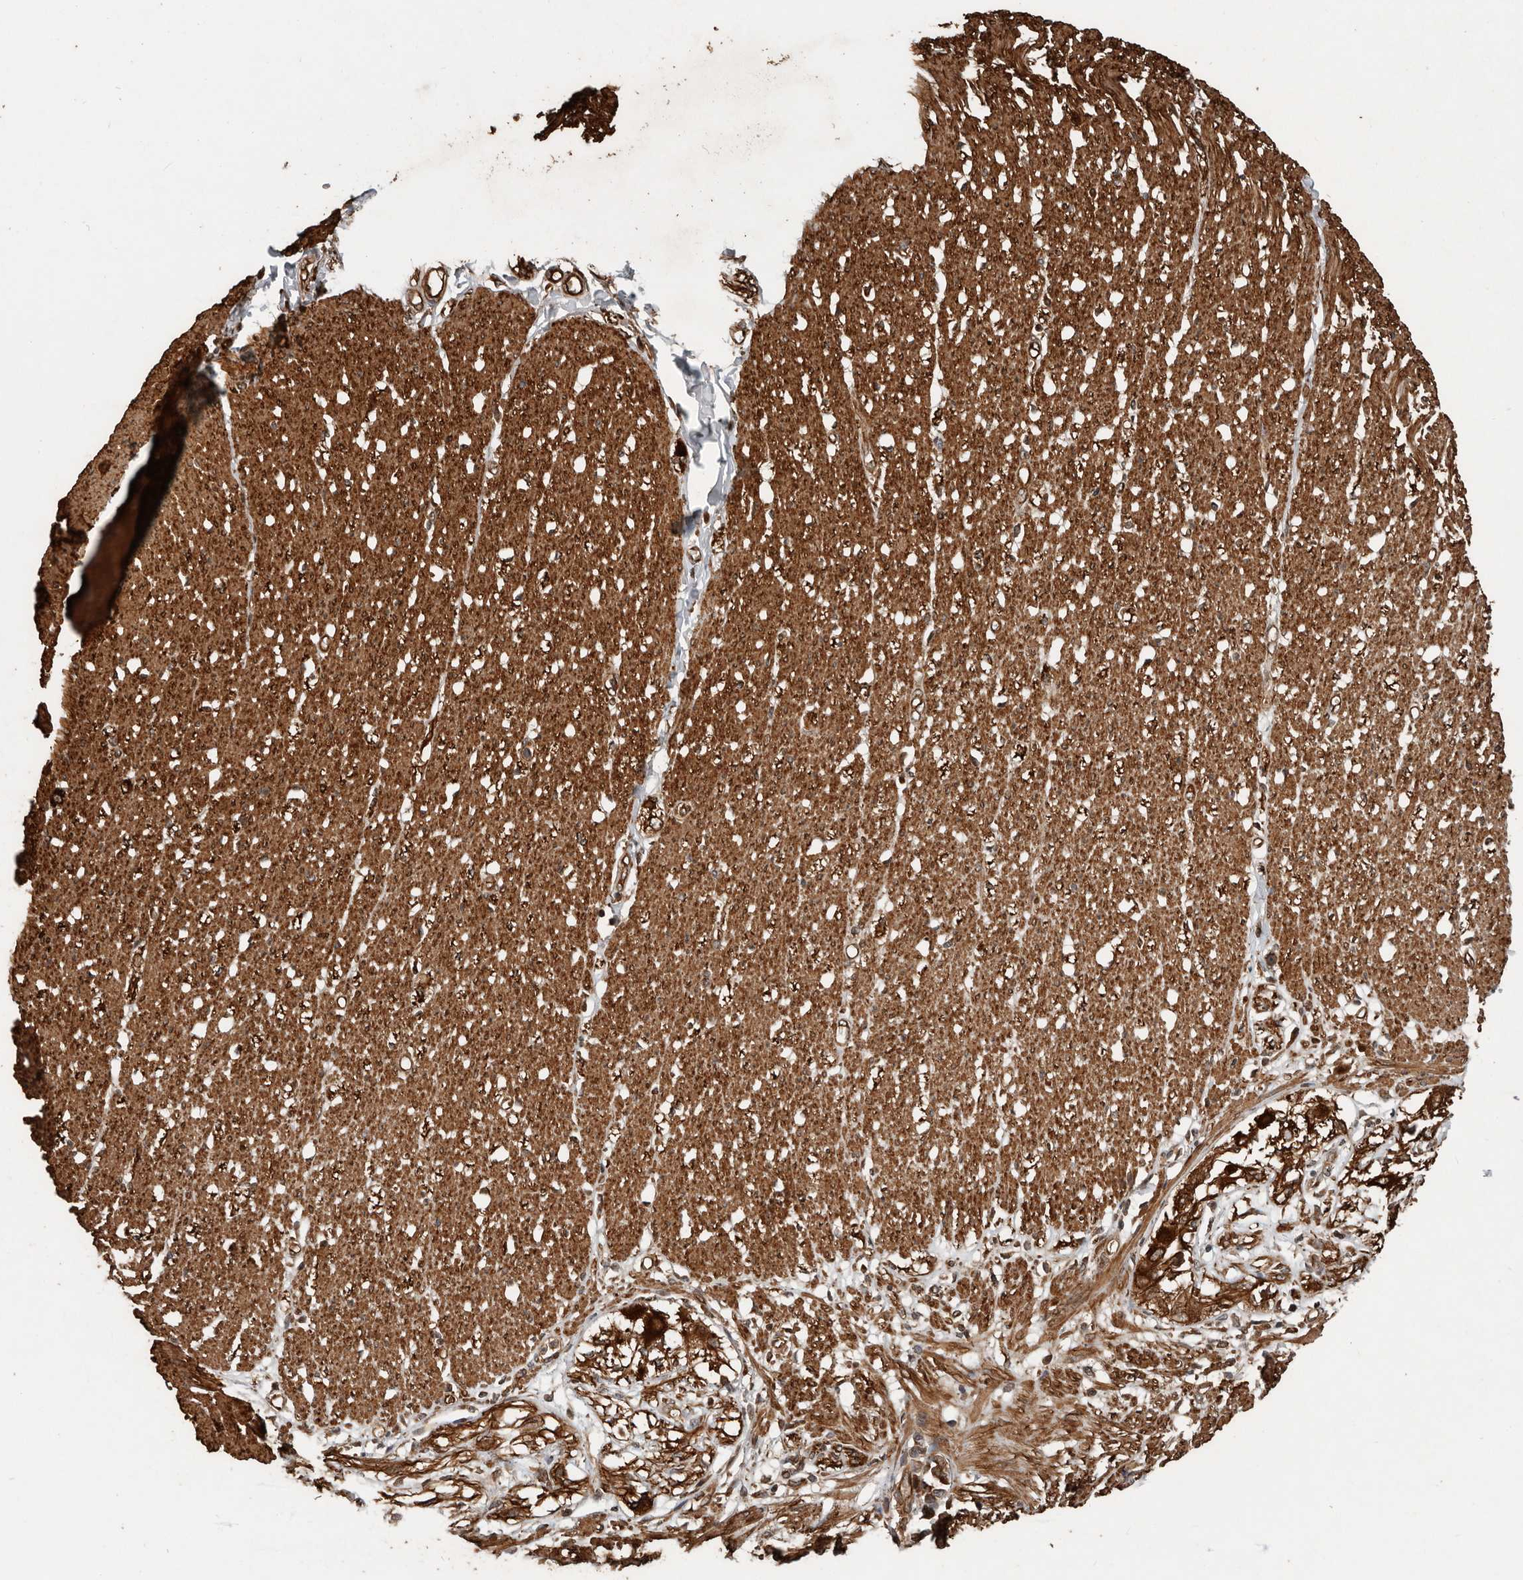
{"staining": {"intensity": "strong", "quantity": ">75%", "location": "cytoplasmic/membranous"}, "tissue": "smooth muscle", "cell_type": "Smooth muscle cells", "image_type": "normal", "snomed": [{"axis": "morphology", "description": "Normal tissue, NOS"}, {"axis": "morphology", "description": "Adenocarcinoma, NOS"}, {"axis": "topography", "description": "Colon"}, {"axis": "topography", "description": "Peripheral nerve tissue"}], "caption": "Immunohistochemical staining of benign smooth muscle reveals strong cytoplasmic/membranous protein staining in about >75% of smooth muscle cells.", "gene": "YOD1", "patient": {"sex": "male", "age": 14}}